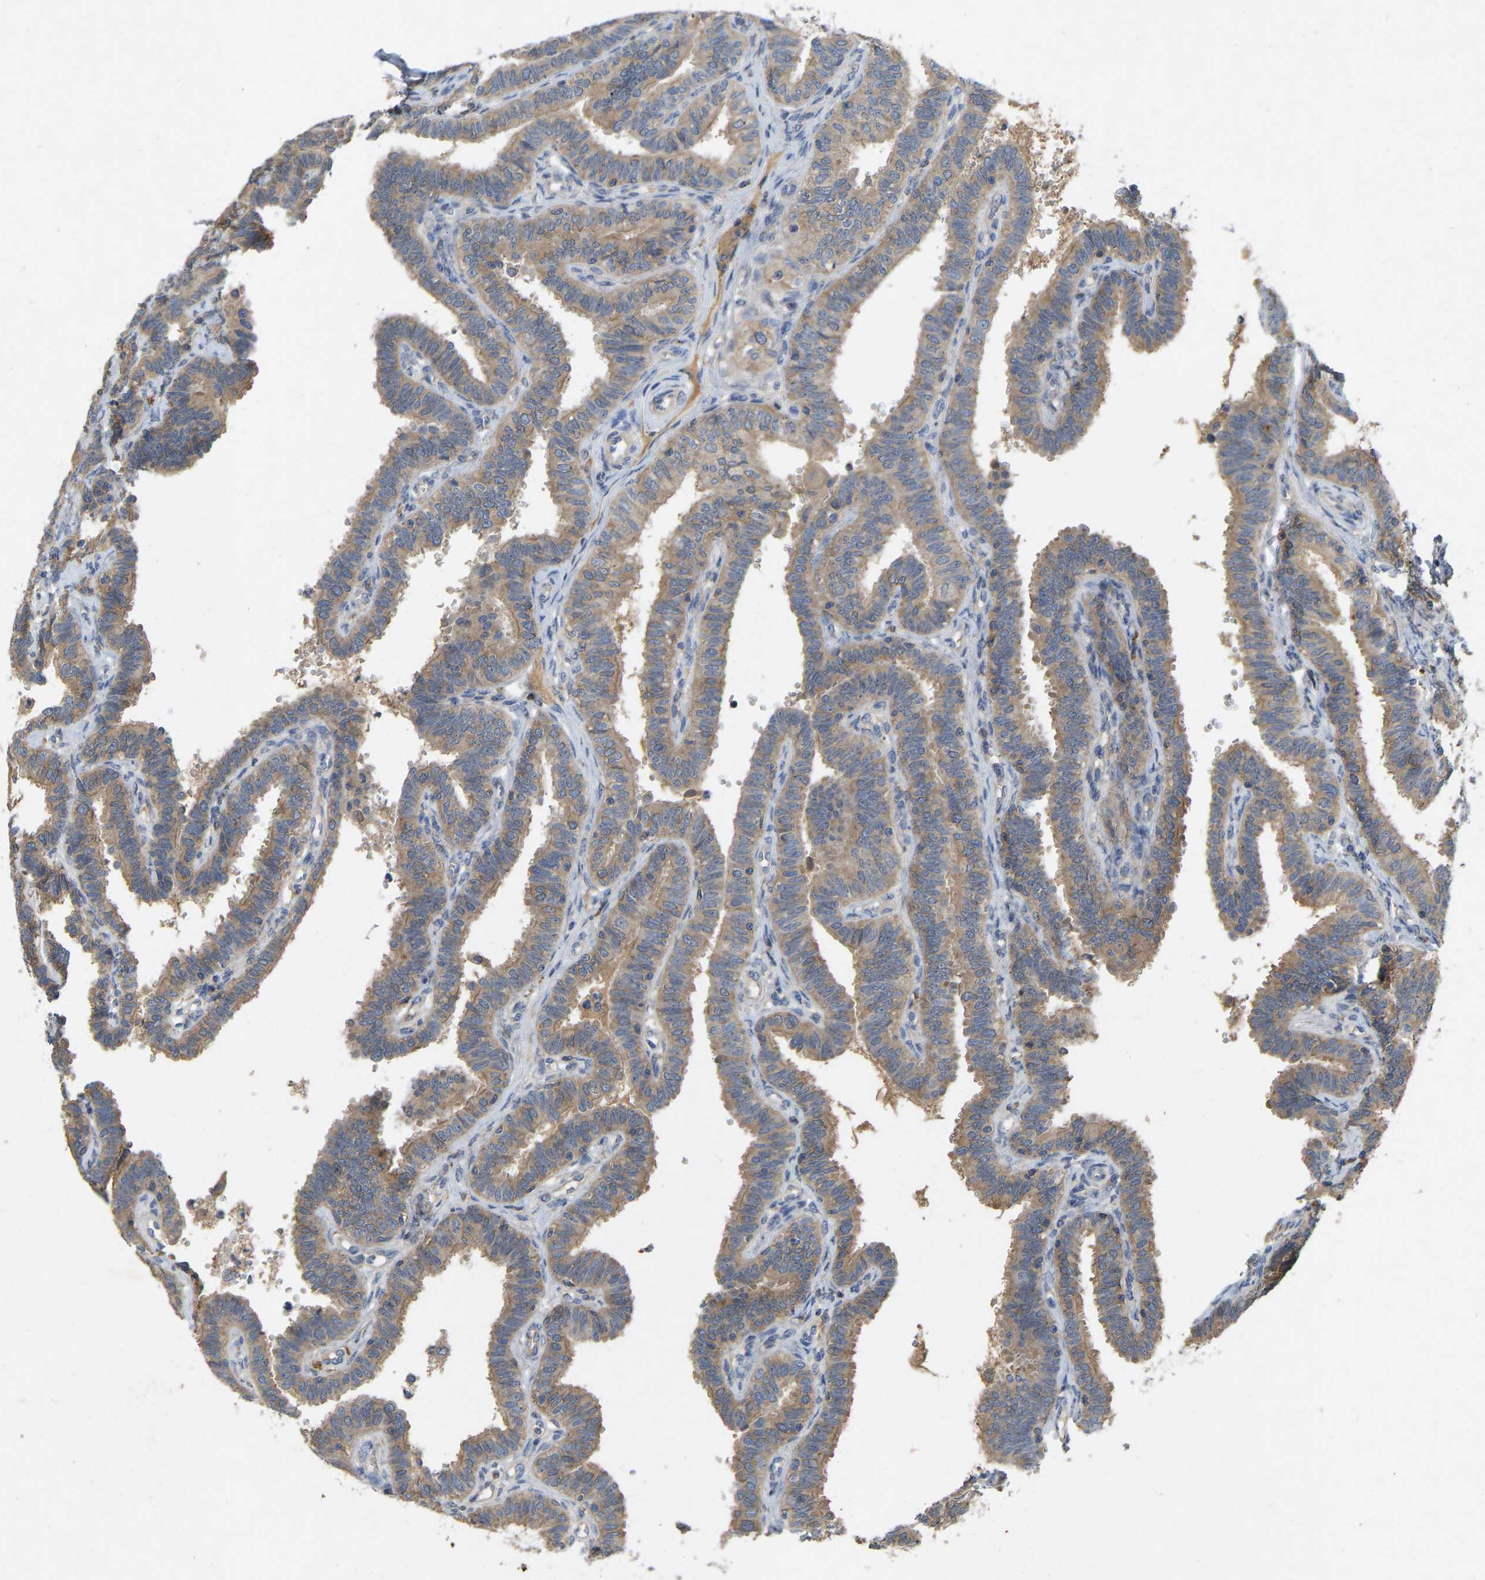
{"staining": {"intensity": "moderate", "quantity": ">75%", "location": "cytoplasmic/membranous"}, "tissue": "fallopian tube", "cell_type": "Glandular cells", "image_type": "normal", "snomed": [{"axis": "morphology", "description": "Normal tissue, NOS"}, {"axis": "topography", "description": "Fallopian tube"}, {"axis": "topography", "description": "Placenta"}], "caption": "Glandular cells show moderate cytoplasmic/membranous positivity in about >75% of cells in benign fallopian tube. (brown staining indicates protein expression, while blue staining denotes nuclei).", "gene": "LPAR2", "patient": {"sex": "female", "age": 34}}